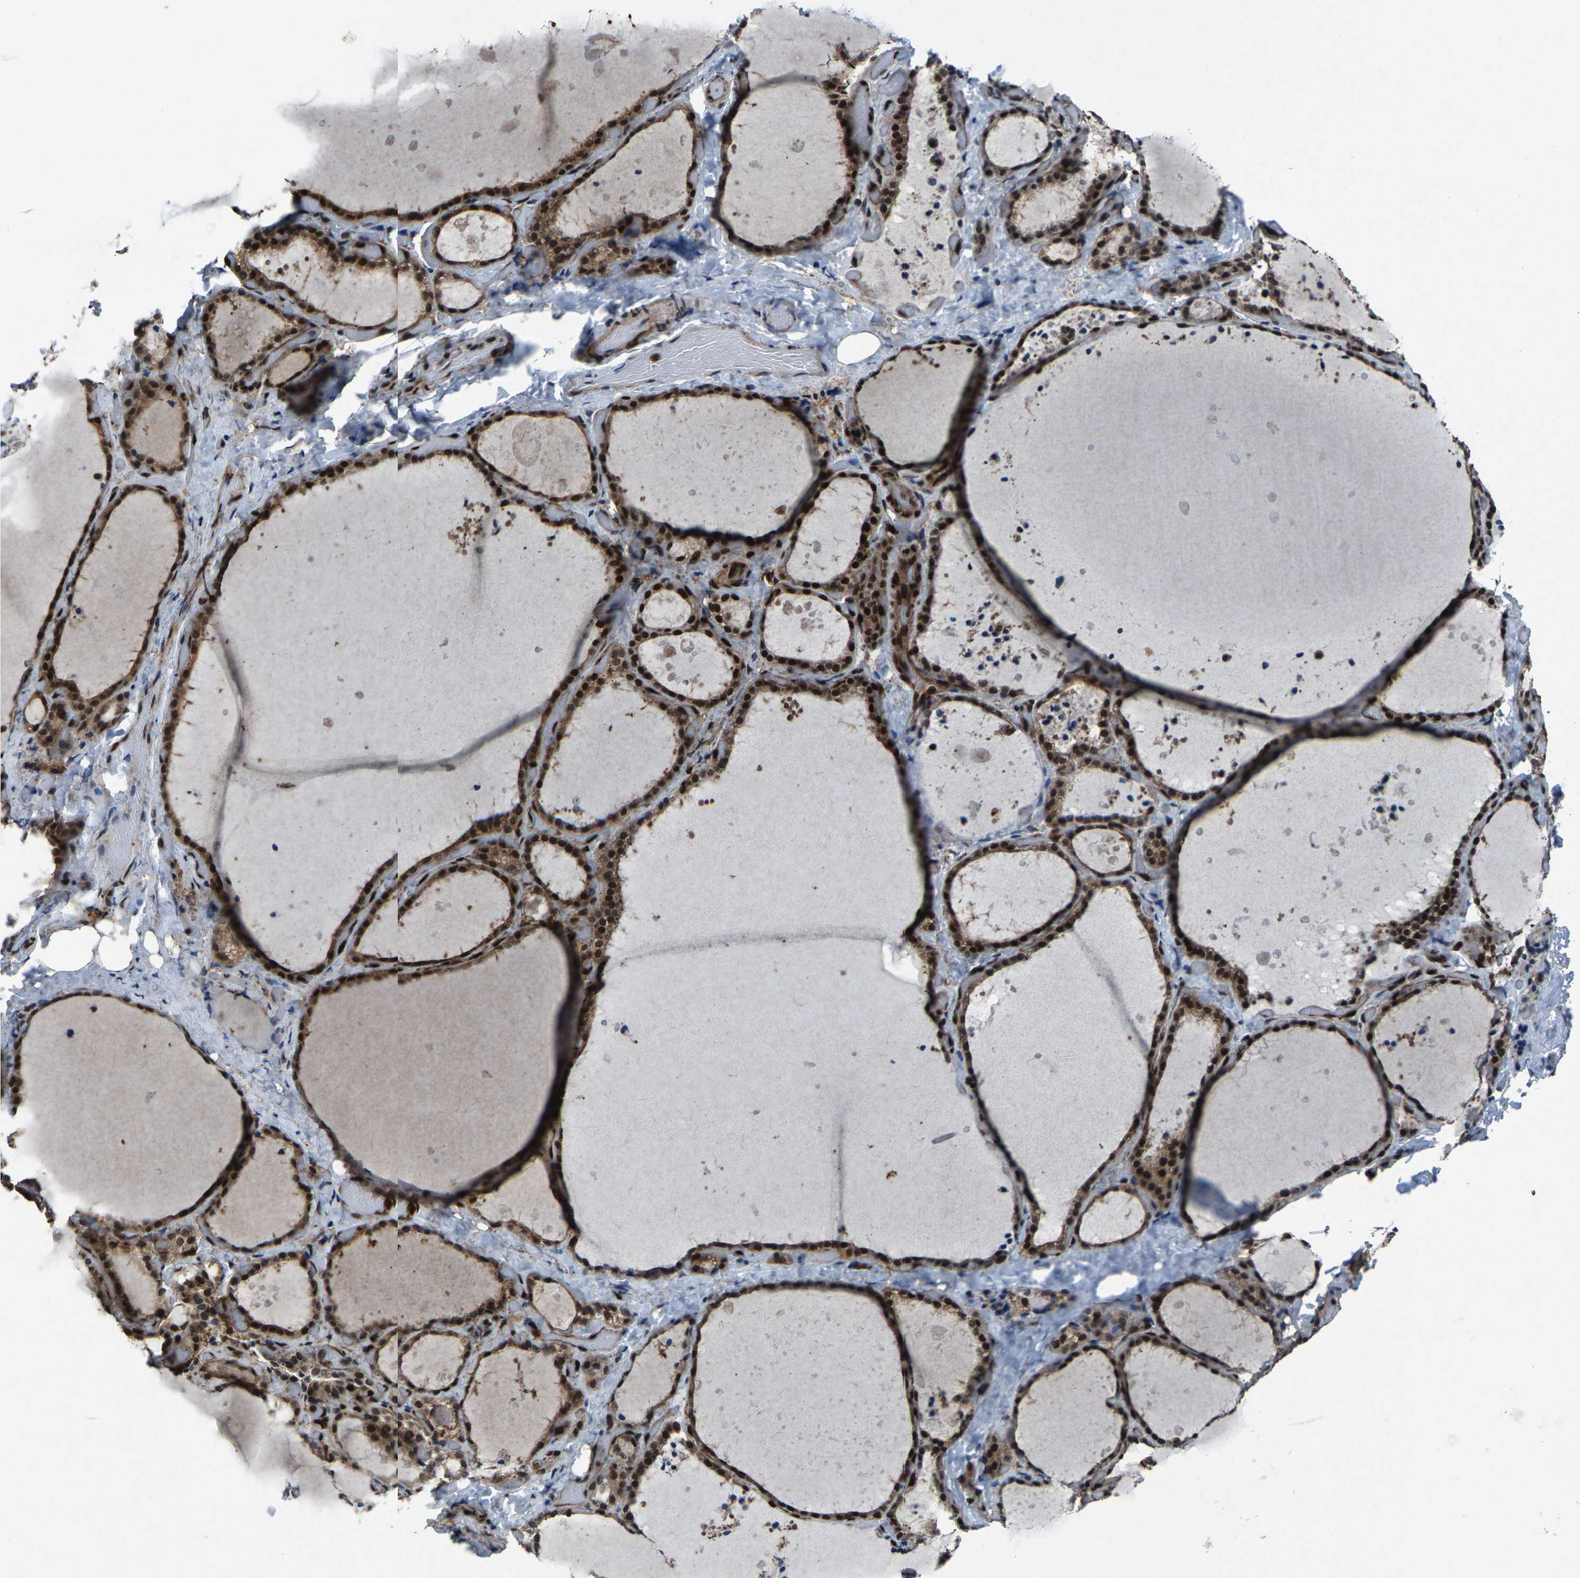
{"staining": {"intensity": "strong", "quantity": ">75%", "location": "cytoplasmic/membranous,nuclear"}, "tissue": "thyroid gland", "cell_type": "Glandular cells", "image_type": "normal", "snomed": [{"axis": "morphology", "description": "Normal tissue, NOS"}, {"axis": "topography", "description": "Thyroid gland"}], "caption": "The image demonstrates staining of unremarkable thyroid gland, revealing strong cytoplasmic/membranous,nuclear protein staining (brown color) within glandular cells.", "gene": "ATXN3", "patient": {"sex": "female", "age": 44}}